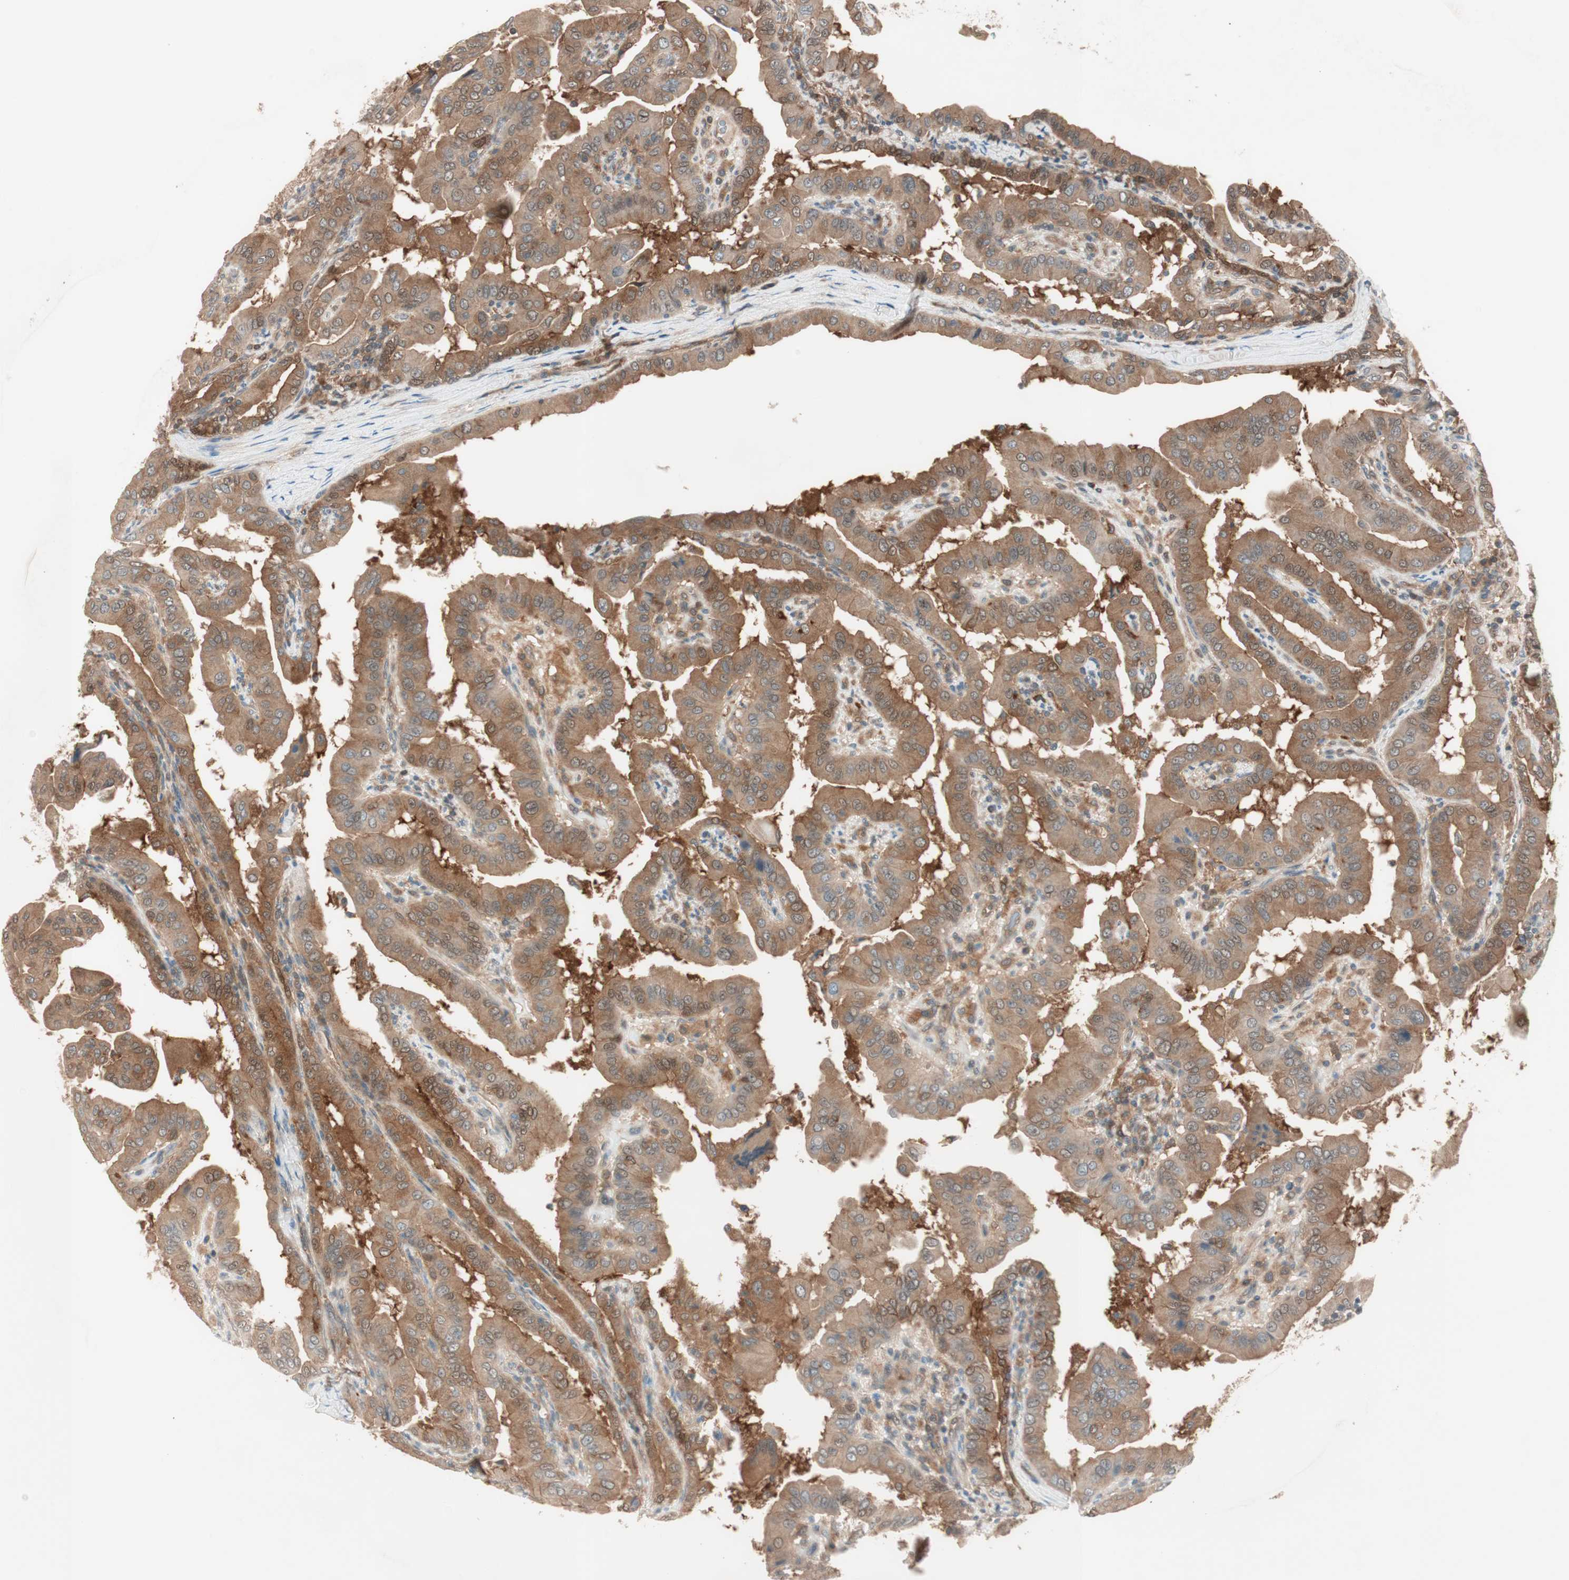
{"staining": {"intensity": "moderate", "quantity": ">75%", "location": "cytoplasmic/membranous"}, "tissue": "thyroid cancer", "cell_type": "Tumor cells", "image_type": "cancer", "snomed": [{"axis": "morphology", "description": "Papillary adenocarcinoma, NOS"}, {"axis": "topography", "description": "Thyroid gland"}], "caption": "Thyroid papillary adenocarcinoma stained with immunohistochemistry displays moderate cytoplasmic/membranous expression in about >75% of tumor cells.", "gene": "GALT", "patient": {"sex": "male", "age": 33}}